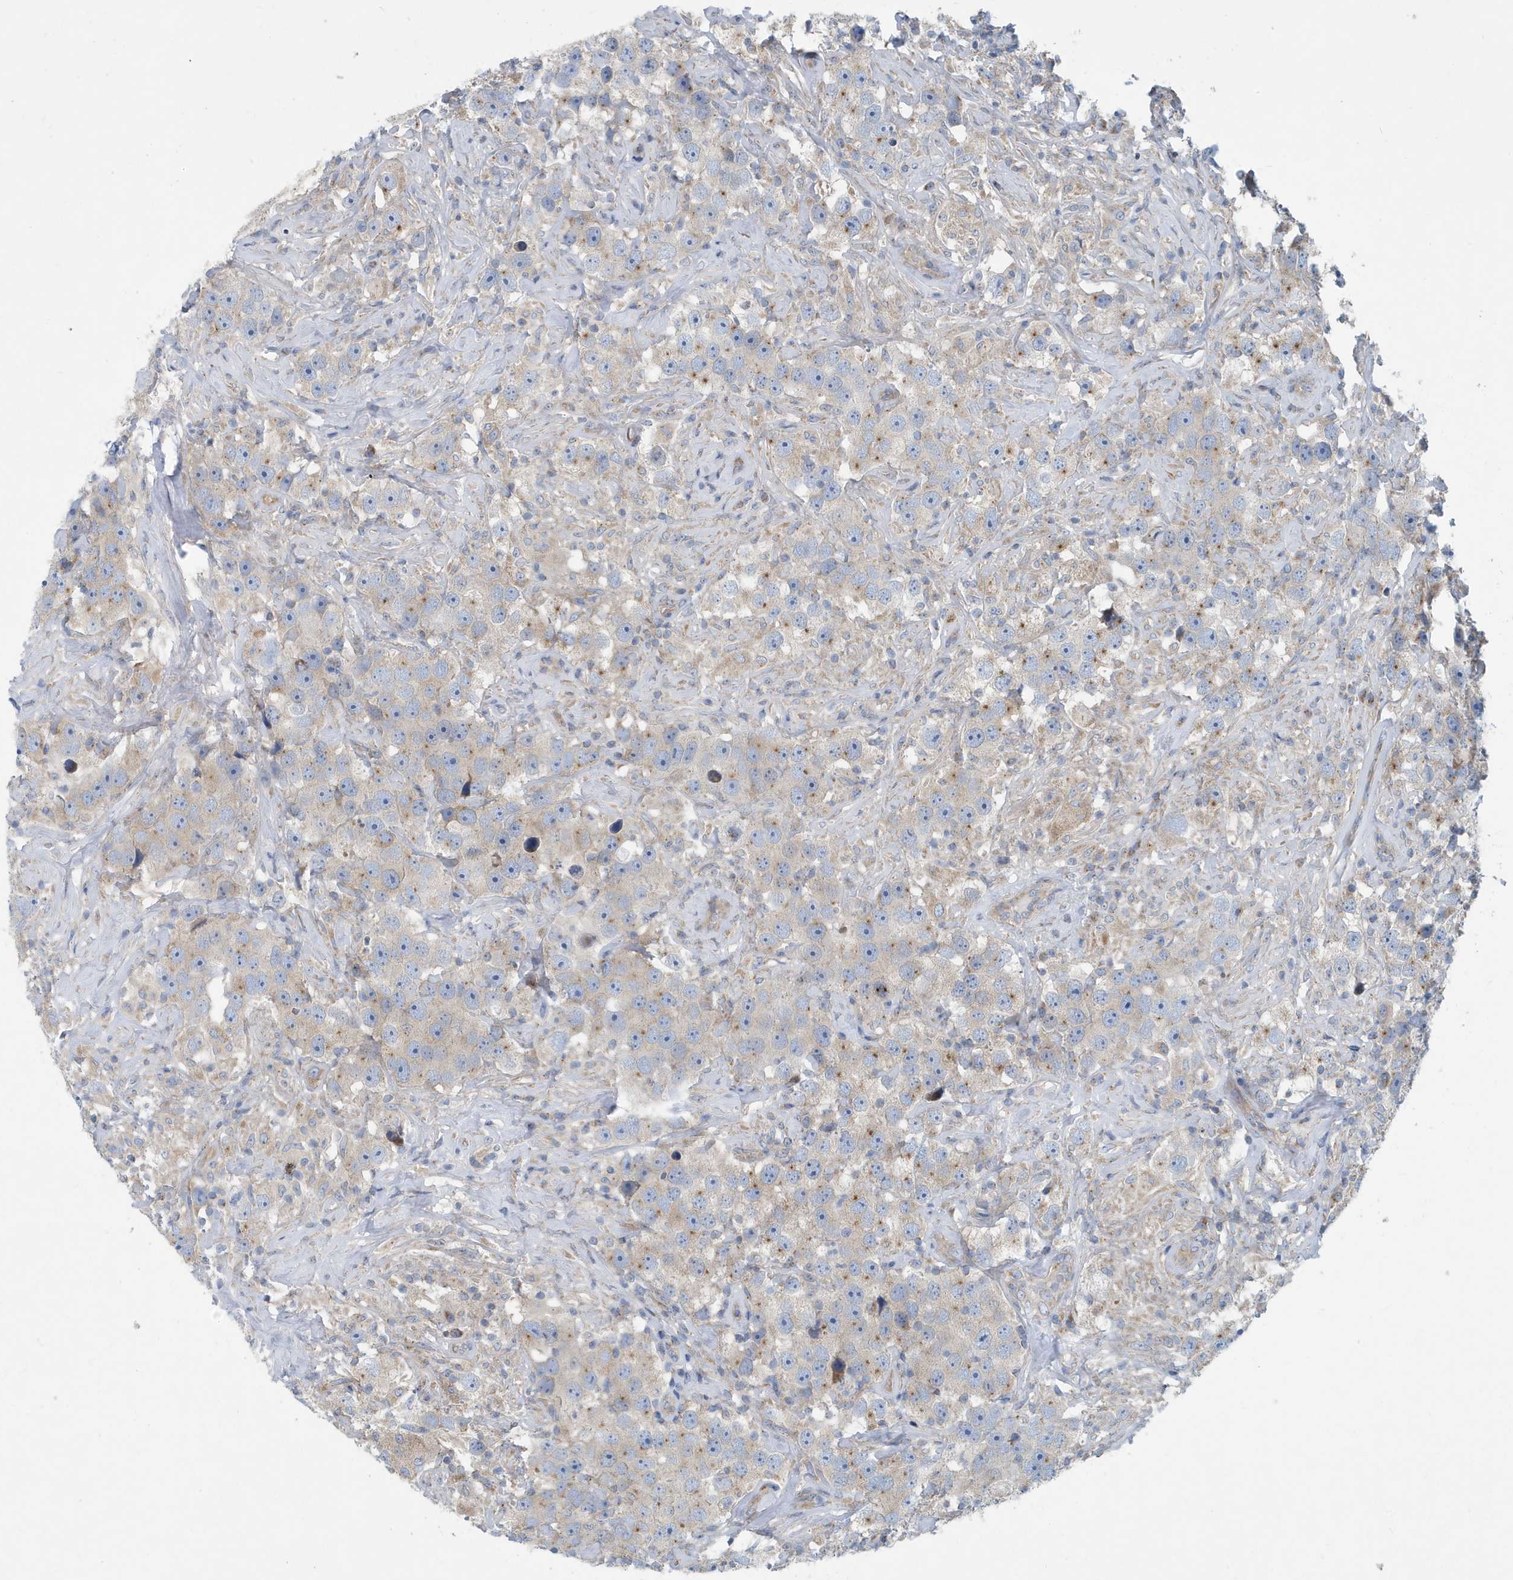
{"staining": {"intensity": "weak", "quantity": "25%-75%", "location": "cytoplasmic/membranous"}, "tissue": "testis cancer", "cell_type": "Tumor cells", "image_type": "cancer", "snomed": [{"axis": "morphology", "description": "Seminoma, NOS"}, {"axis": "topography", "description": "Testis"}], "caption": "Brown immunohistochemical staining in testis cancer (seminoma) shows weak cytoplasmic/membranous staining in approximately 25%-75% of tumor cells.", "gene": "PPM1M", "patient": {"sex": "male", "age": 49}}